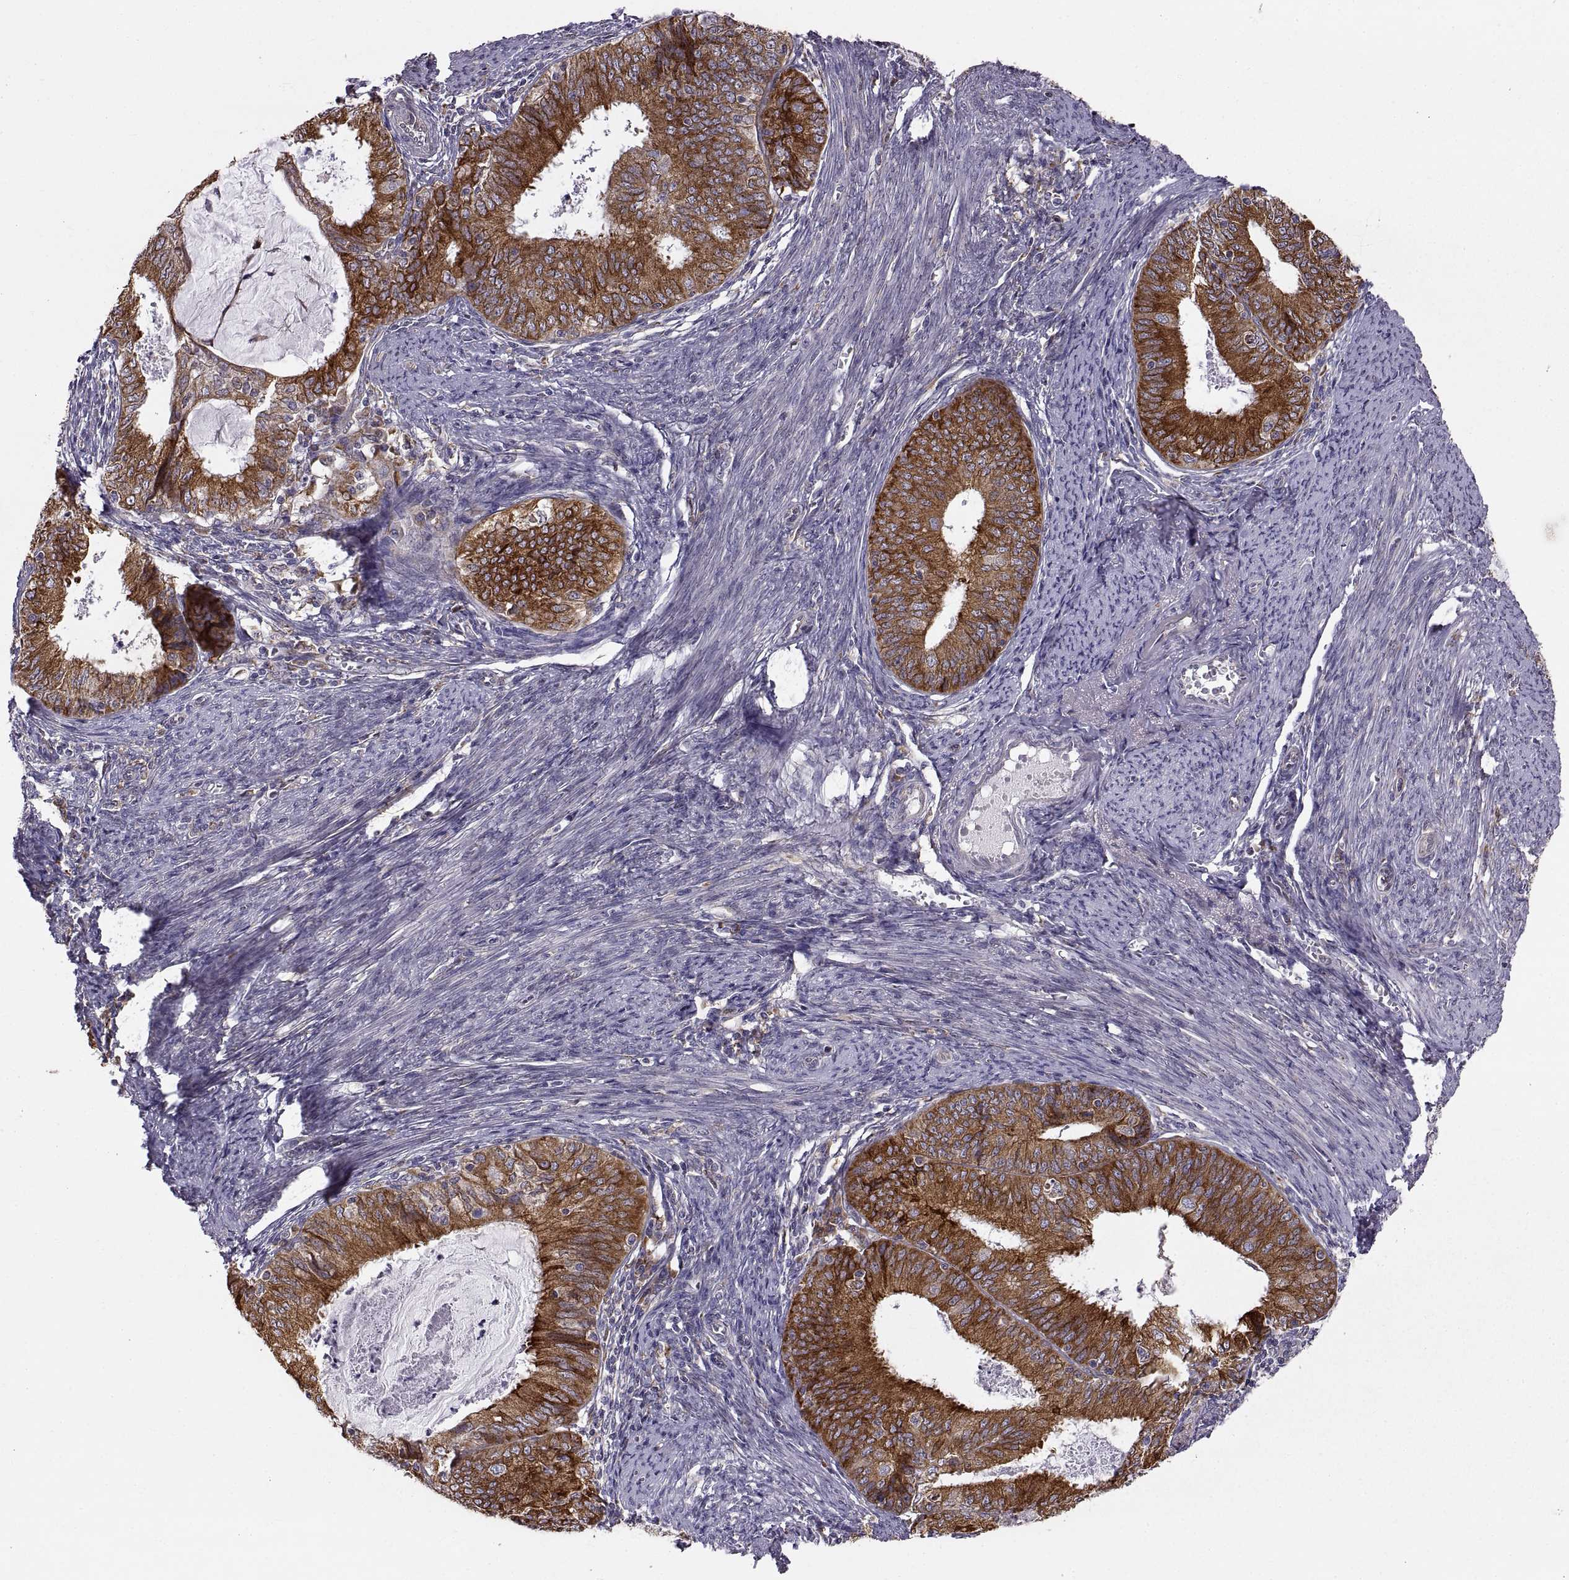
{"staining": {"intensity": "strong", "quantity": ">75%", "location": "cytoplasmic/membranous"}, "tissue": "endometrial cancer", "cell_type": "Tumor cells", "image_type": "cancer", "snomed": [{"axis": "morphology", "description": "Adenocarcinoma, NOS"}, {"axis": "topography", "description": "Endometrium"}], "caption": "High-power microscopy captured an IHC photomicrograph of adenocarcinoma (endometrial), revealing strong cytoplasmic/membranous positivity in about >75% of tumor cells.", "gene": "PLEKHB2", "patient": {"sex": "female", "age": 57}}